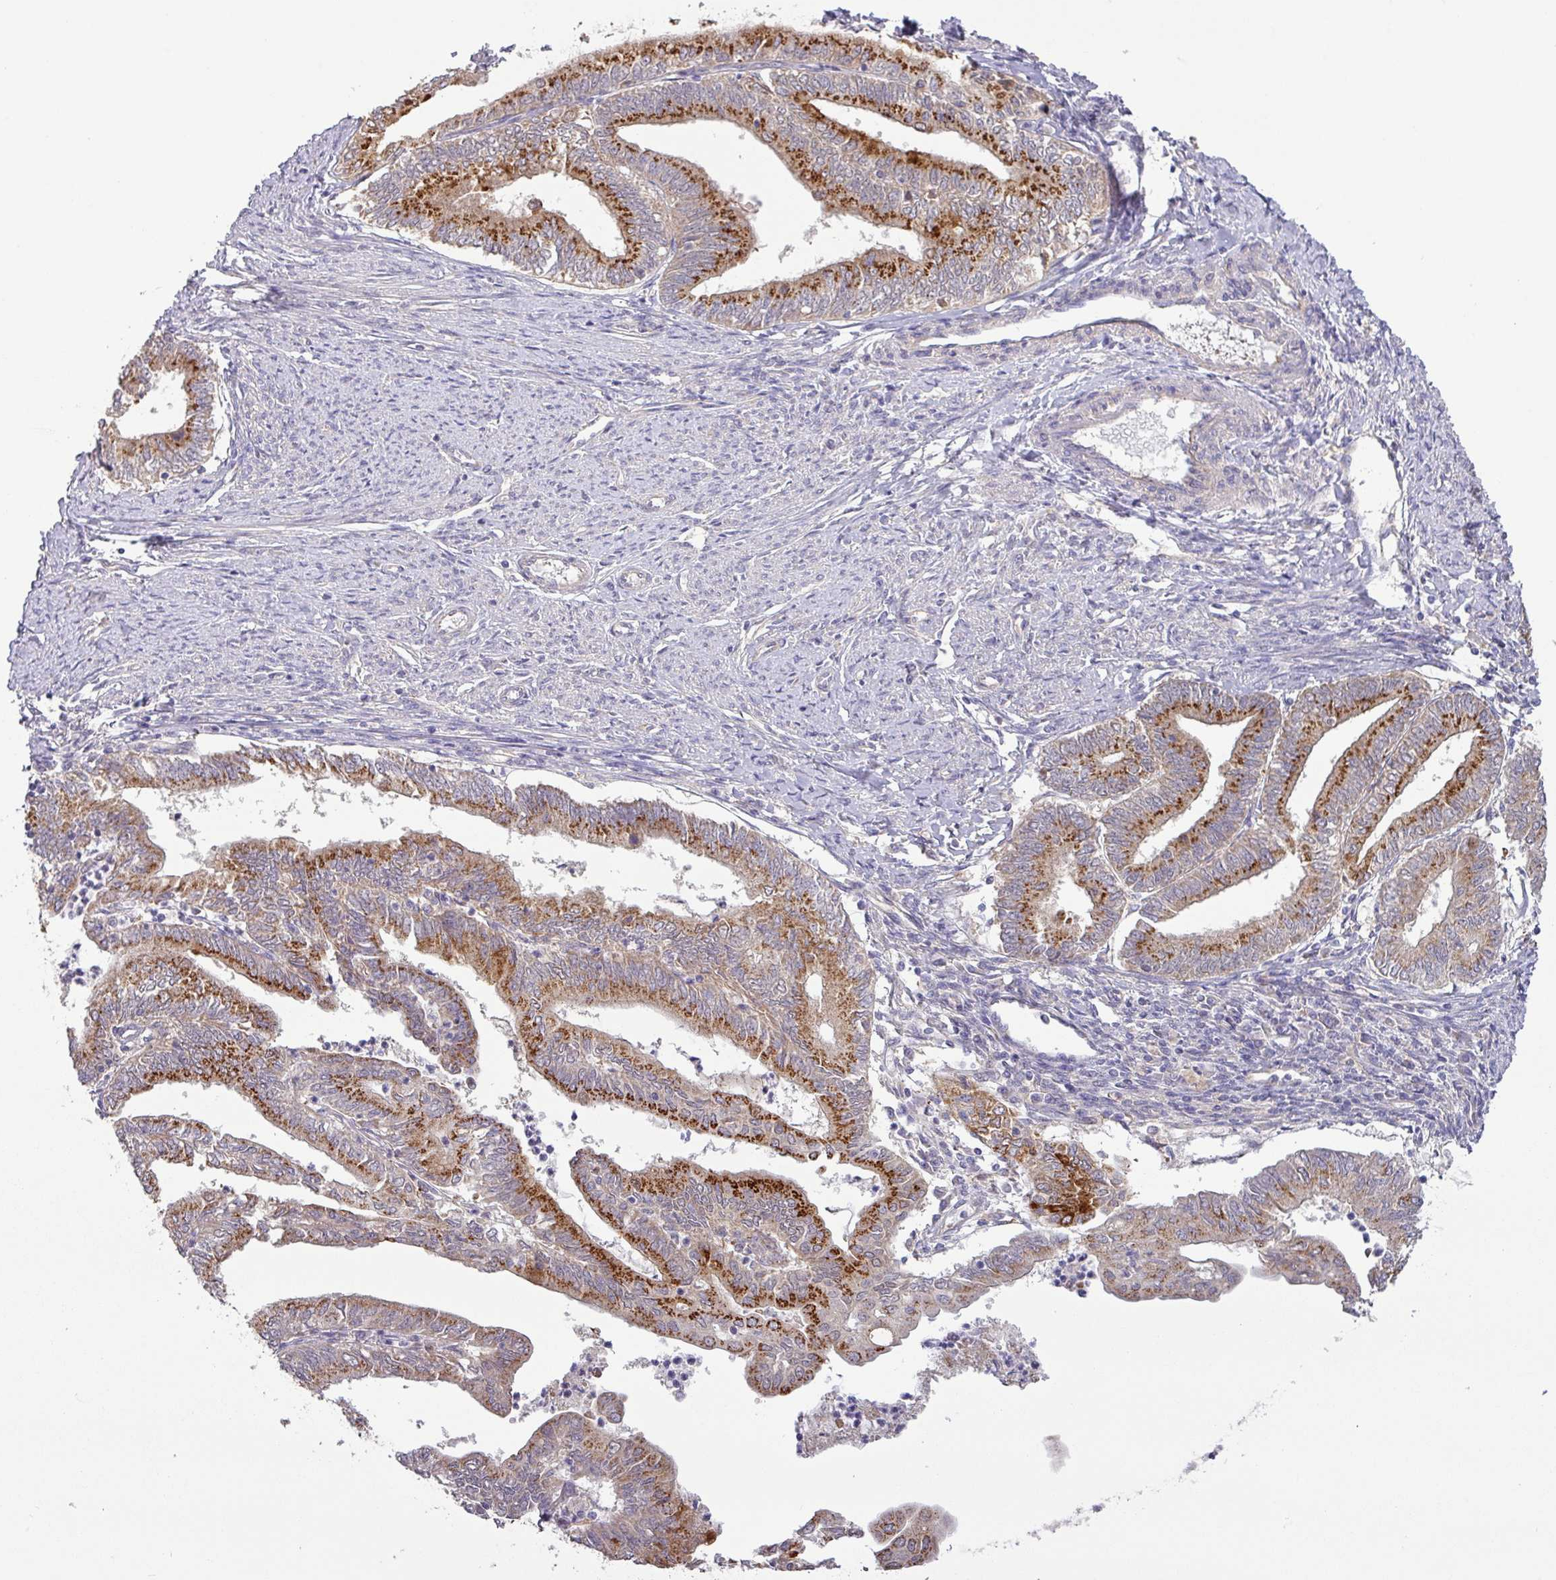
{"staining": {"intensity": "strong", "quantity": ">75%", "location": "cytoplasmic/membranous"}, "tissue": "endometrial cancer", "cell_type": "Tumor cells", "image_type": "cancer", "snomed": [{"axis": "morphology", "description": "Adenocarcinoma, NOS"}, {"axis": "topography", "description": "Endometrium"}], "caption": "The image shows immunohistochemical staining of endometrial cancer. There is strong cytoplasmic/membranous positivity is present in about >75% of tumor cells.", "gene": "GALNT12", "patient": {"sex": "female", "age": 66}}